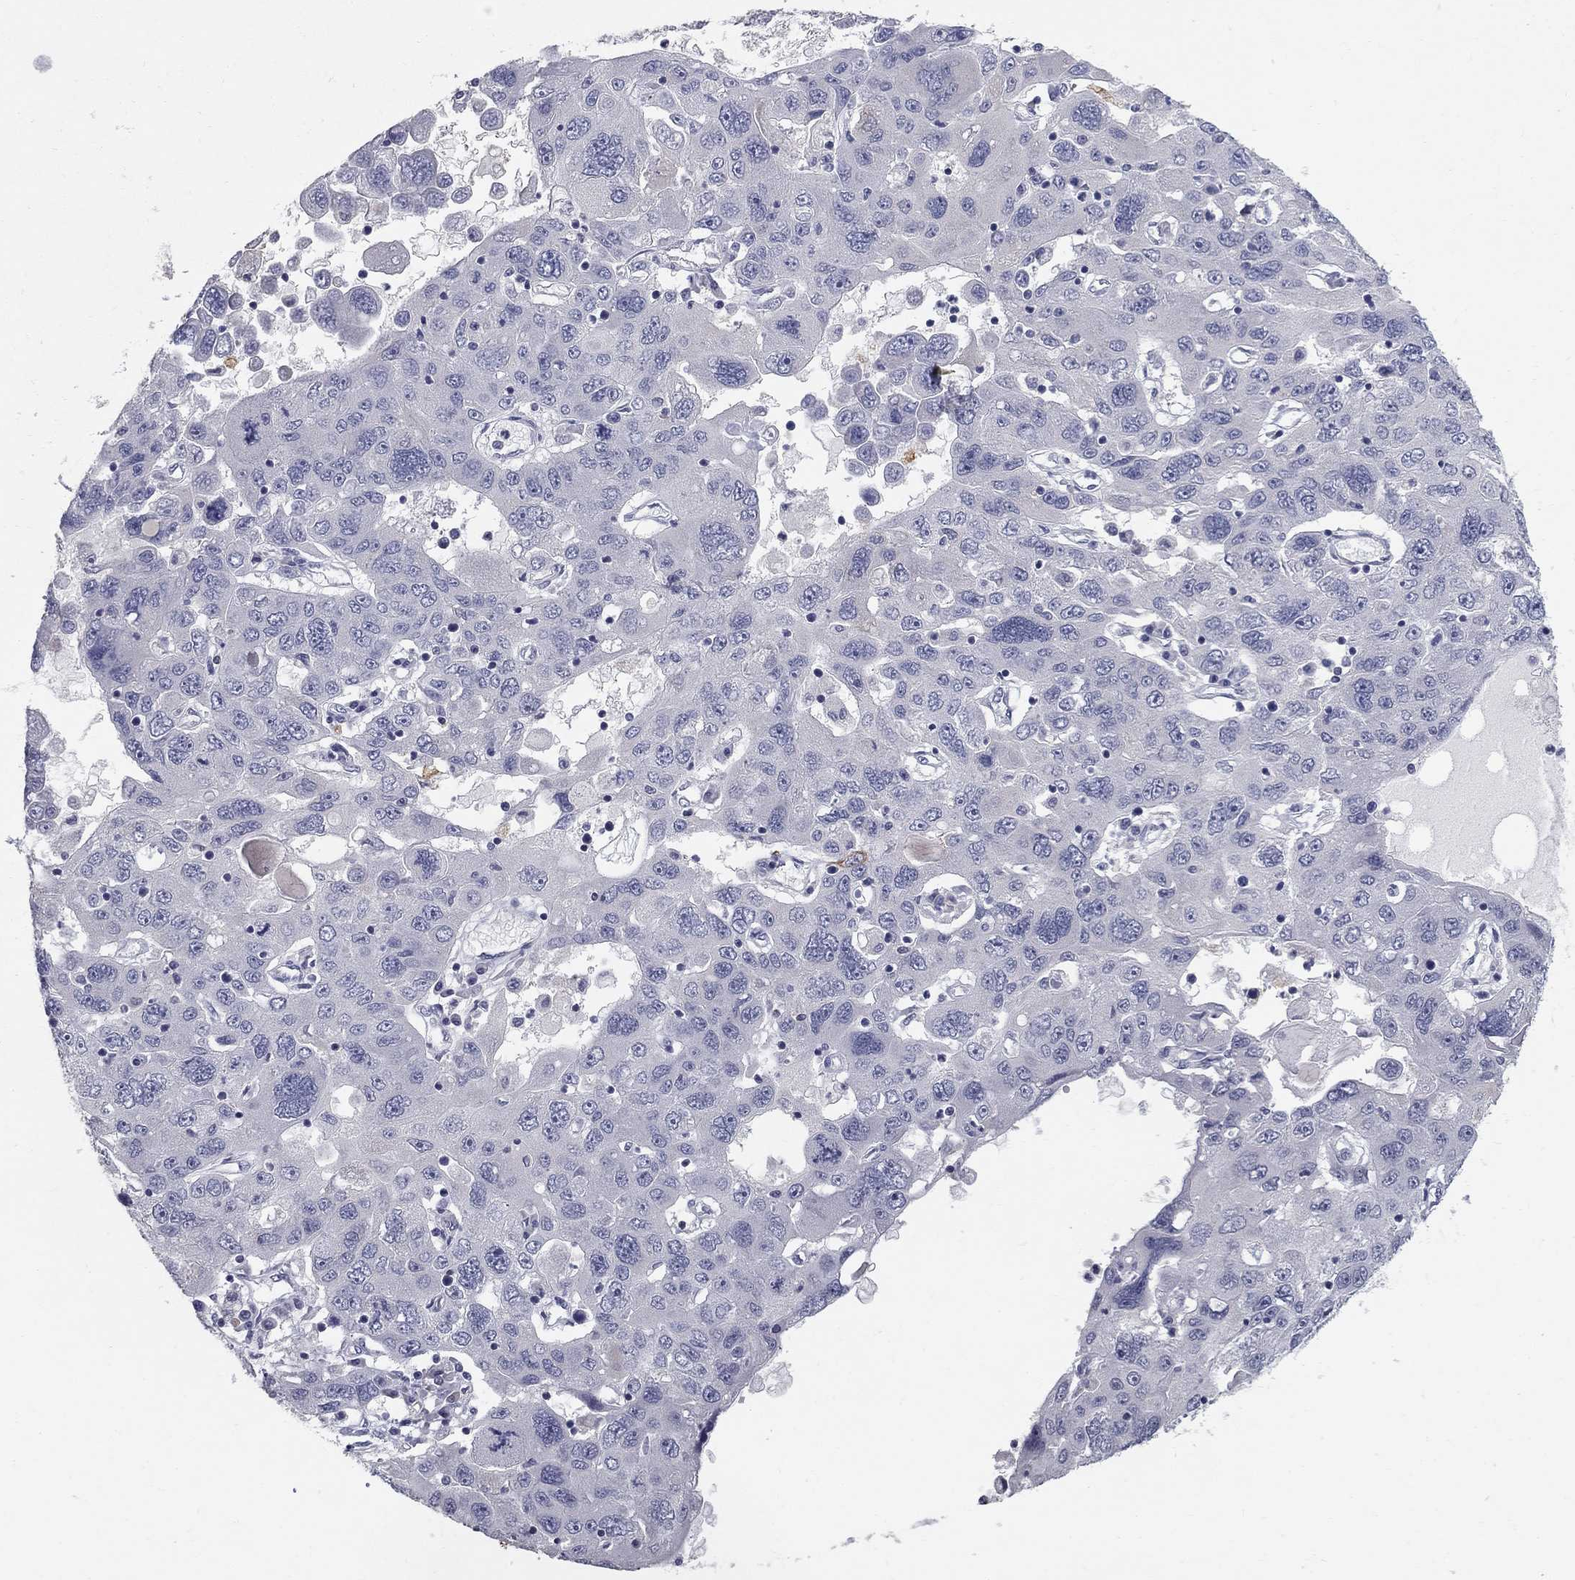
{"staining": {"intensity": "negative", "quantity": "none", "location": "none"}, "tissue": "stomach cancer", "cell_type": "Tumor cells", "image_type": "cancer", "snomed": [{"axis": "morphology", "description": "Adenocarcinoma, NOS"}, {"axis": "topography", "description": "Stomach"}], "caption": "A high-resolution micrograph shows immunohistochemistry (IHC) staining of stomach adenocarcinoma, which exhibits no significant expression in tumor cells. The staining was performed using DAB to visualize the protein expression in brown, while the nuclei were stained in blue with hematoxylin (Magnification: 20x).", "gene": "NTRK2", "patient": {"sex": "male", "age": 56}}